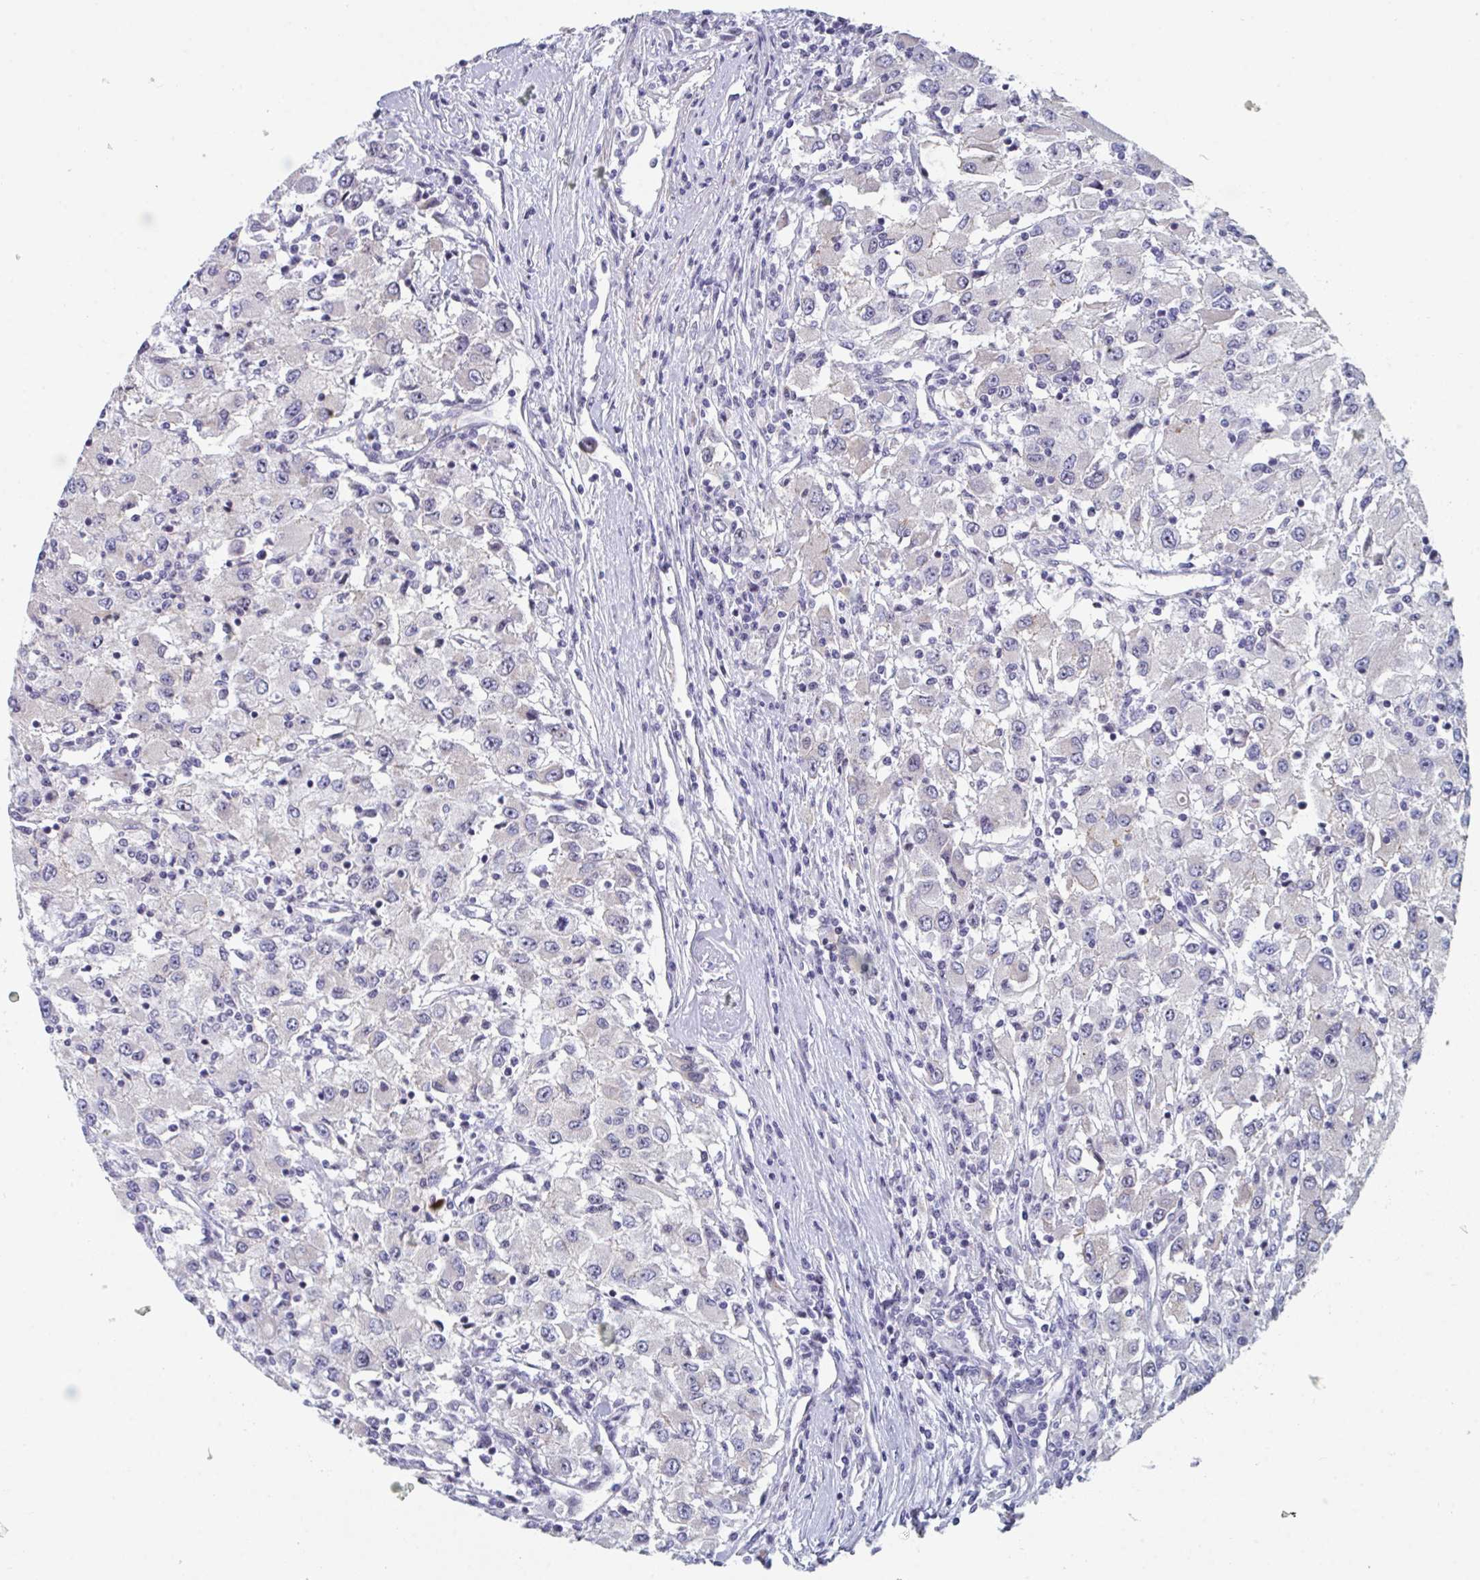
{"staining": {"intensity": "negative", "quantity": "none", "location": "none"}, "tissue": "renal cancer", "cell_type": "Tumor cells", "image_type": "cancer", "snomed": [{"axis": "morphology", "description": "Adenocarcinoma, NOS"}, {"axis": "topography", "description": "Kidney"}], "caption": "Immunohistochemistry (IHC) micrograph of adenocarcinoma (renal) stained for a protein (brown), which demonstrates no staining in tumor cells.", "gene": "CENPT", "patient": {"sex": "female", "age": 67}}